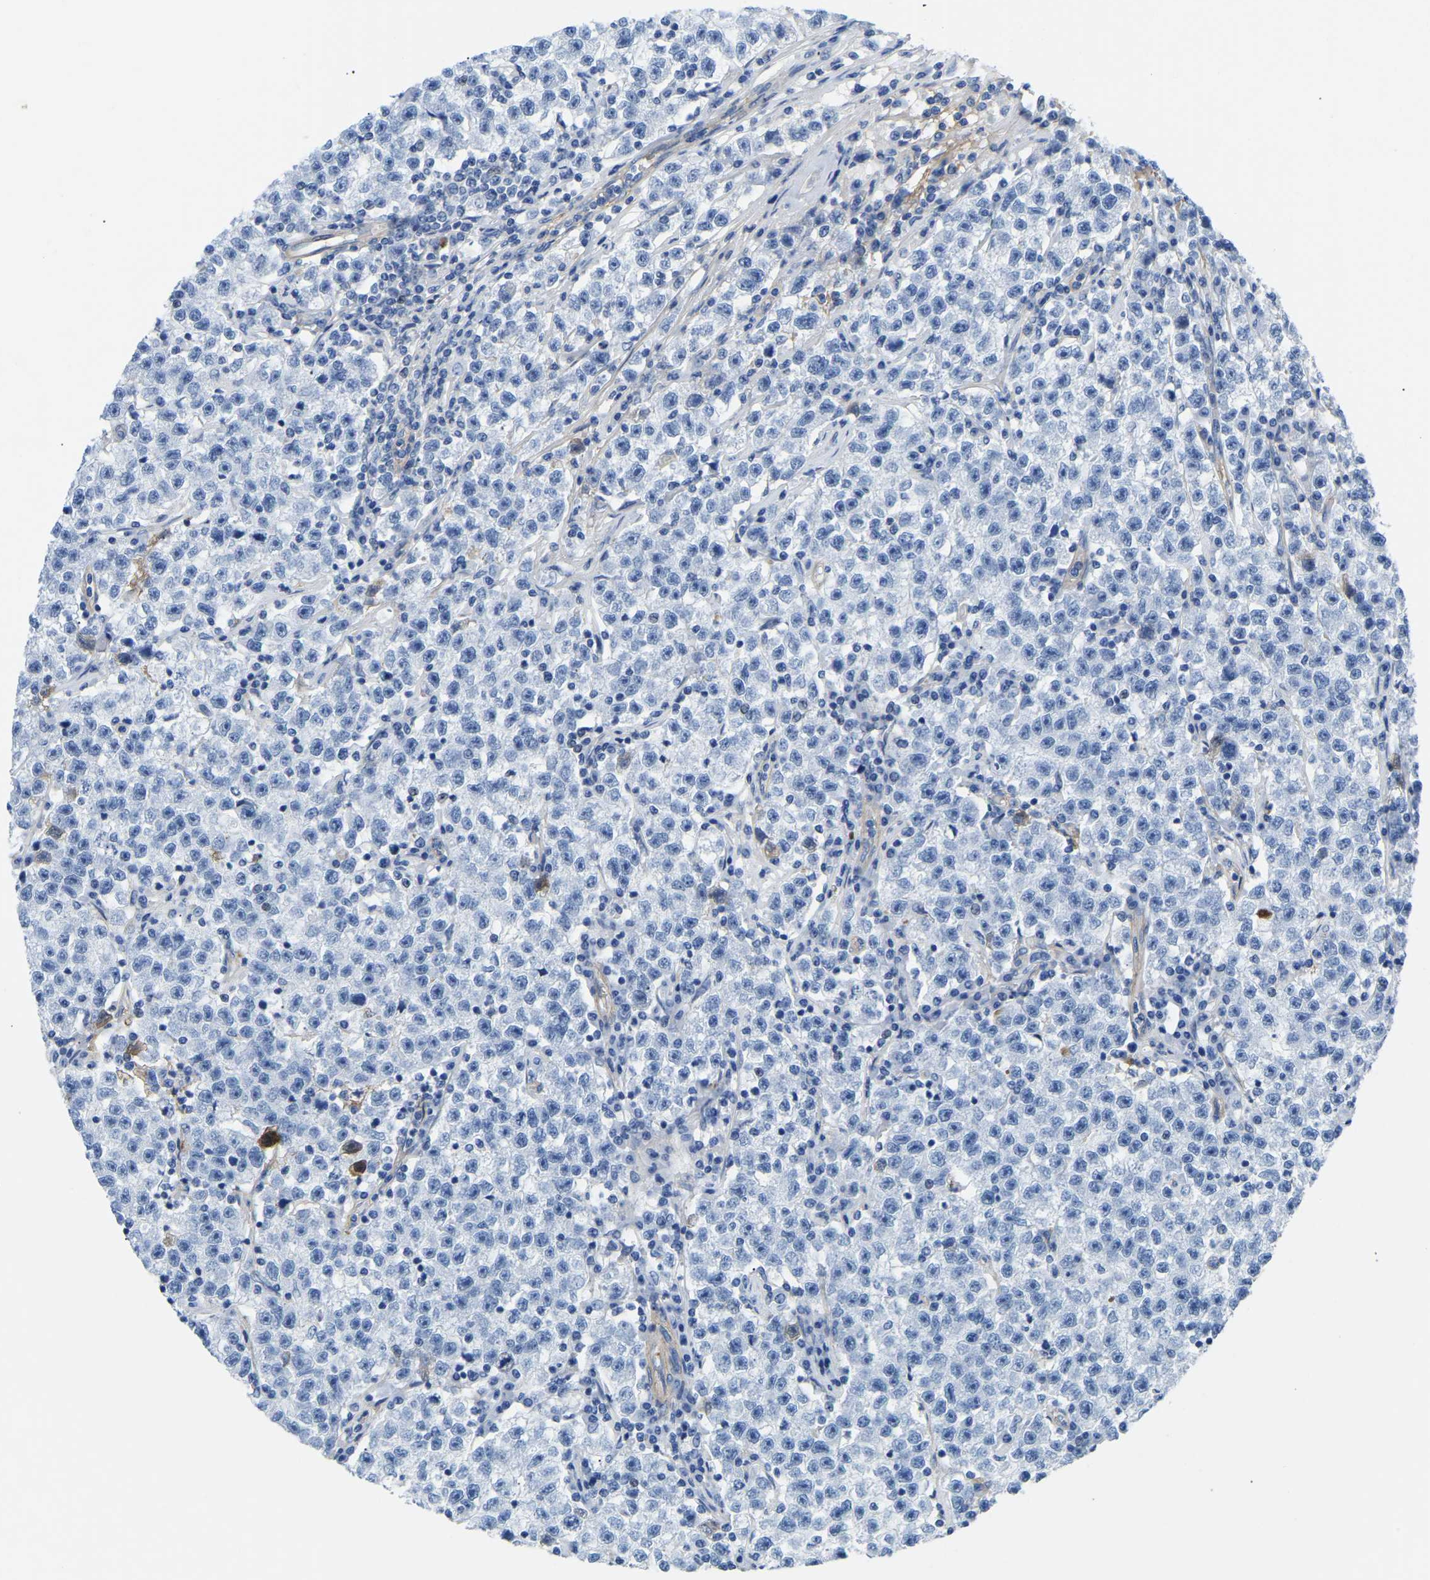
{"staining": {"intensity": "negative", "quantity": "none", "location": "none"}, "tissue": "testis cancer", "cell_type": "Tumor cells", "image_type": "cancer", "snomed": [{"axis": "morphology", "description": "Seminoma, NOS"}, {"axis": "topography", "description": "Testis"}], "caption": "Human testis seminoma stained for a protein using immunohistochemistry (IHC) exhibits no expression in tumor cells.", "gene": "UPK3A", "patient": {"sex": "male", "age": 22}}